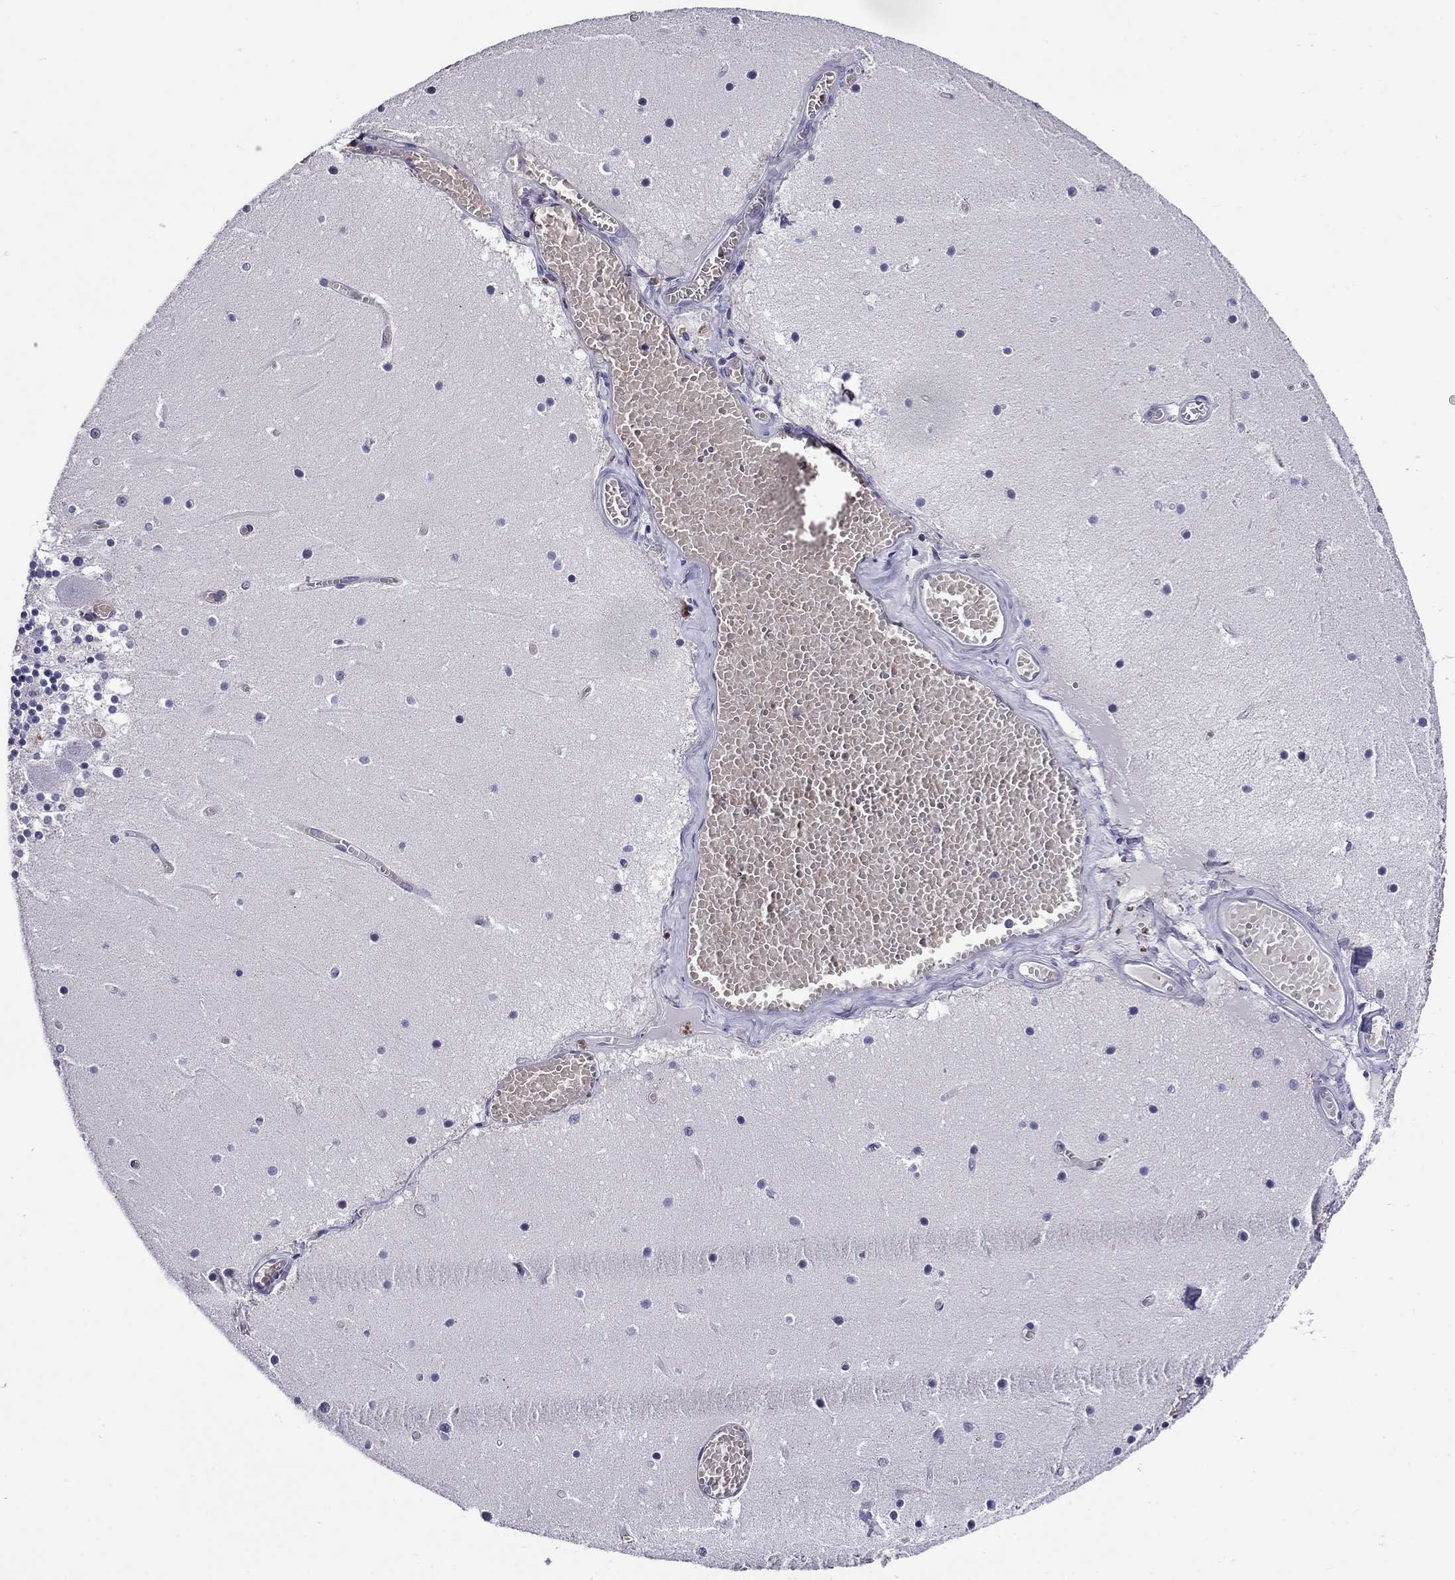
{"staining": {"intensity": "negative", "quantity": "none", "location": "none"}, "tissue": "cerebellum", "cell_type": "Cells in granular layer", "image_type": "normal", "snomed": [{"axis": "morphology", "description": "Normal tissue, NOS"}, {"axis": "topography", "description": "Cerebellum"}], "caption": "A high-resolution image shows immunohistochemistry staining of normal cerebellum, which displays no significant staining in cells in granular layer. The staining was performed using DAB to visualize the protein expression in brown, while the nuclei were stained in blue with hematoxylin (Magnification: 20x).", "gene": "SCG2", "patient": {"sex": "female", "age": 28}}